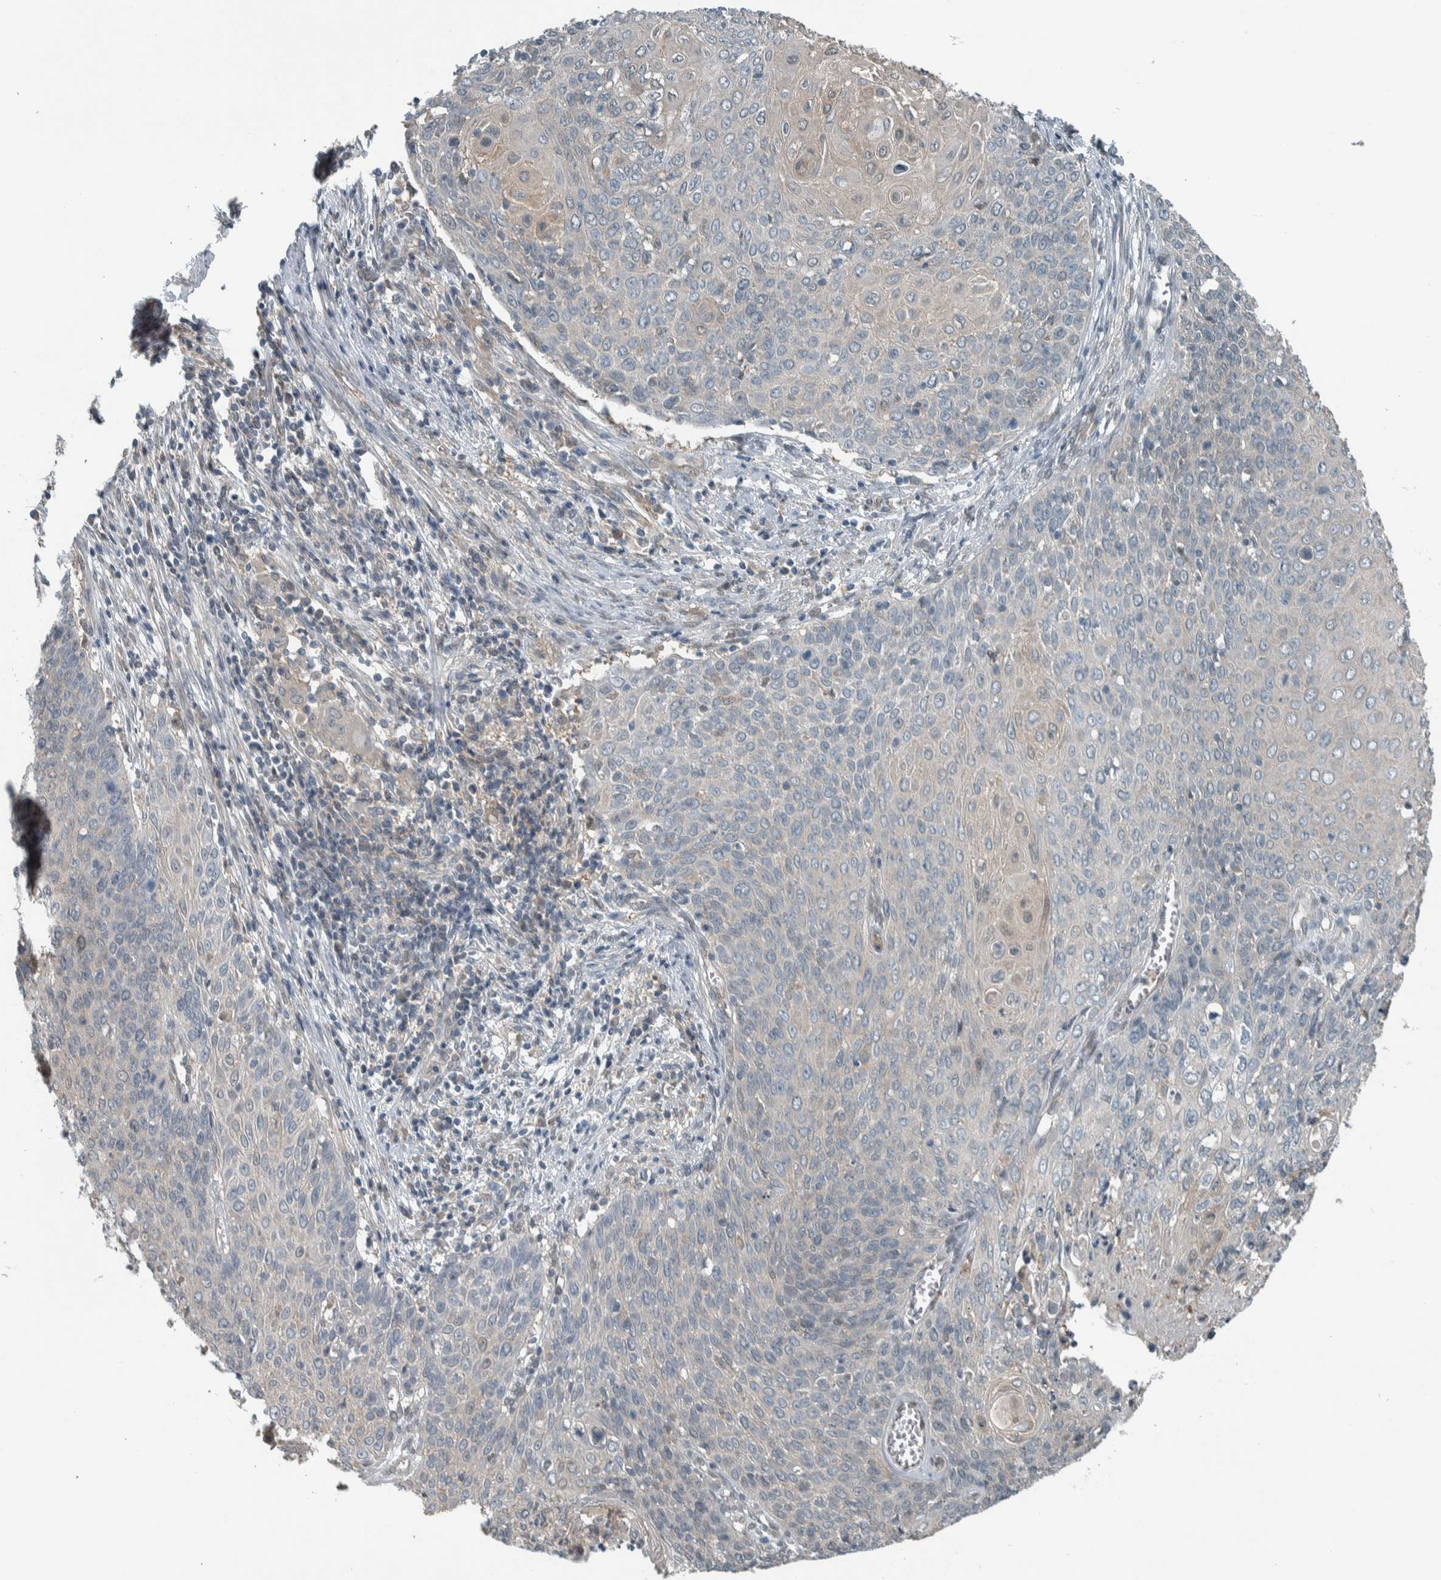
{"staining": {"intensity": "negative", "quantity": "none", "location": "none"}, "tissue": "cervical cancer", "cell_type": "Tumor cells", "image_type": "cancer", "snomed": [{"axis": "morphology", "description": "Squamous cell carcinoma, NOS"}, {"axis": "topography", "description": "Cervix"}], "caption": "The IHC photomicrograph has no significant staining in tumor cells of cervical cancer tissue.", "gene": "ALAD", "patient": {"sex": "female", "age": 39}}